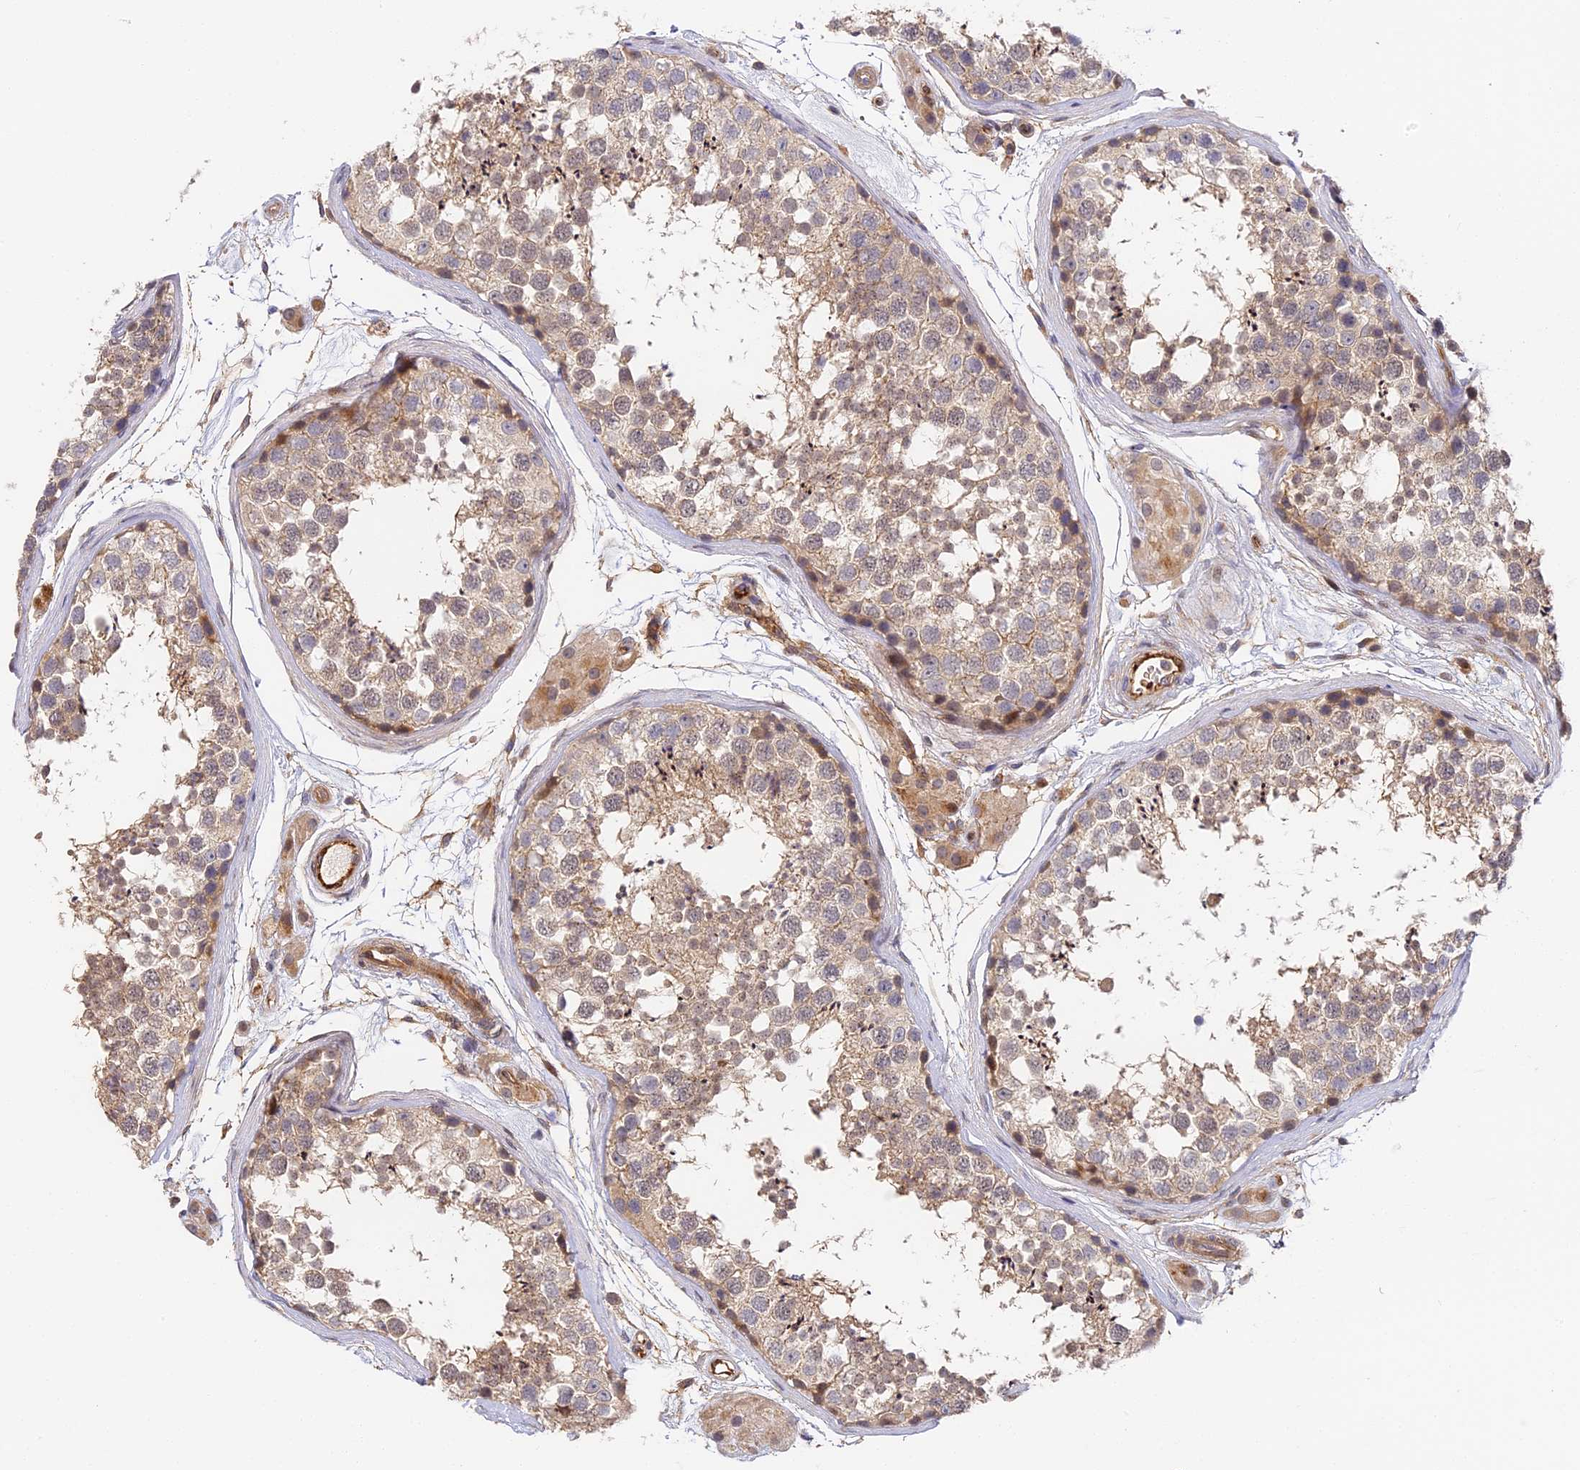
{"staining": {"intensity": "weak", "quantity": "<25%", "location": "cytoplasmic/membranous"}, "tissue": "testis", "cell_type": "Cells in seminiferous ducts", "image_type": "normal", "snomed": [{"axis": "morphology", "description": "Normal tissue, NOS"}, {"axis": "topography", "description": "Testis"}], "caption": "A micrograph of testis stained for a protein displays no brown staining in cells in seminiferous ducts.", "gene": "MISP3", "patient": {"sex": "male", "age": 56}}